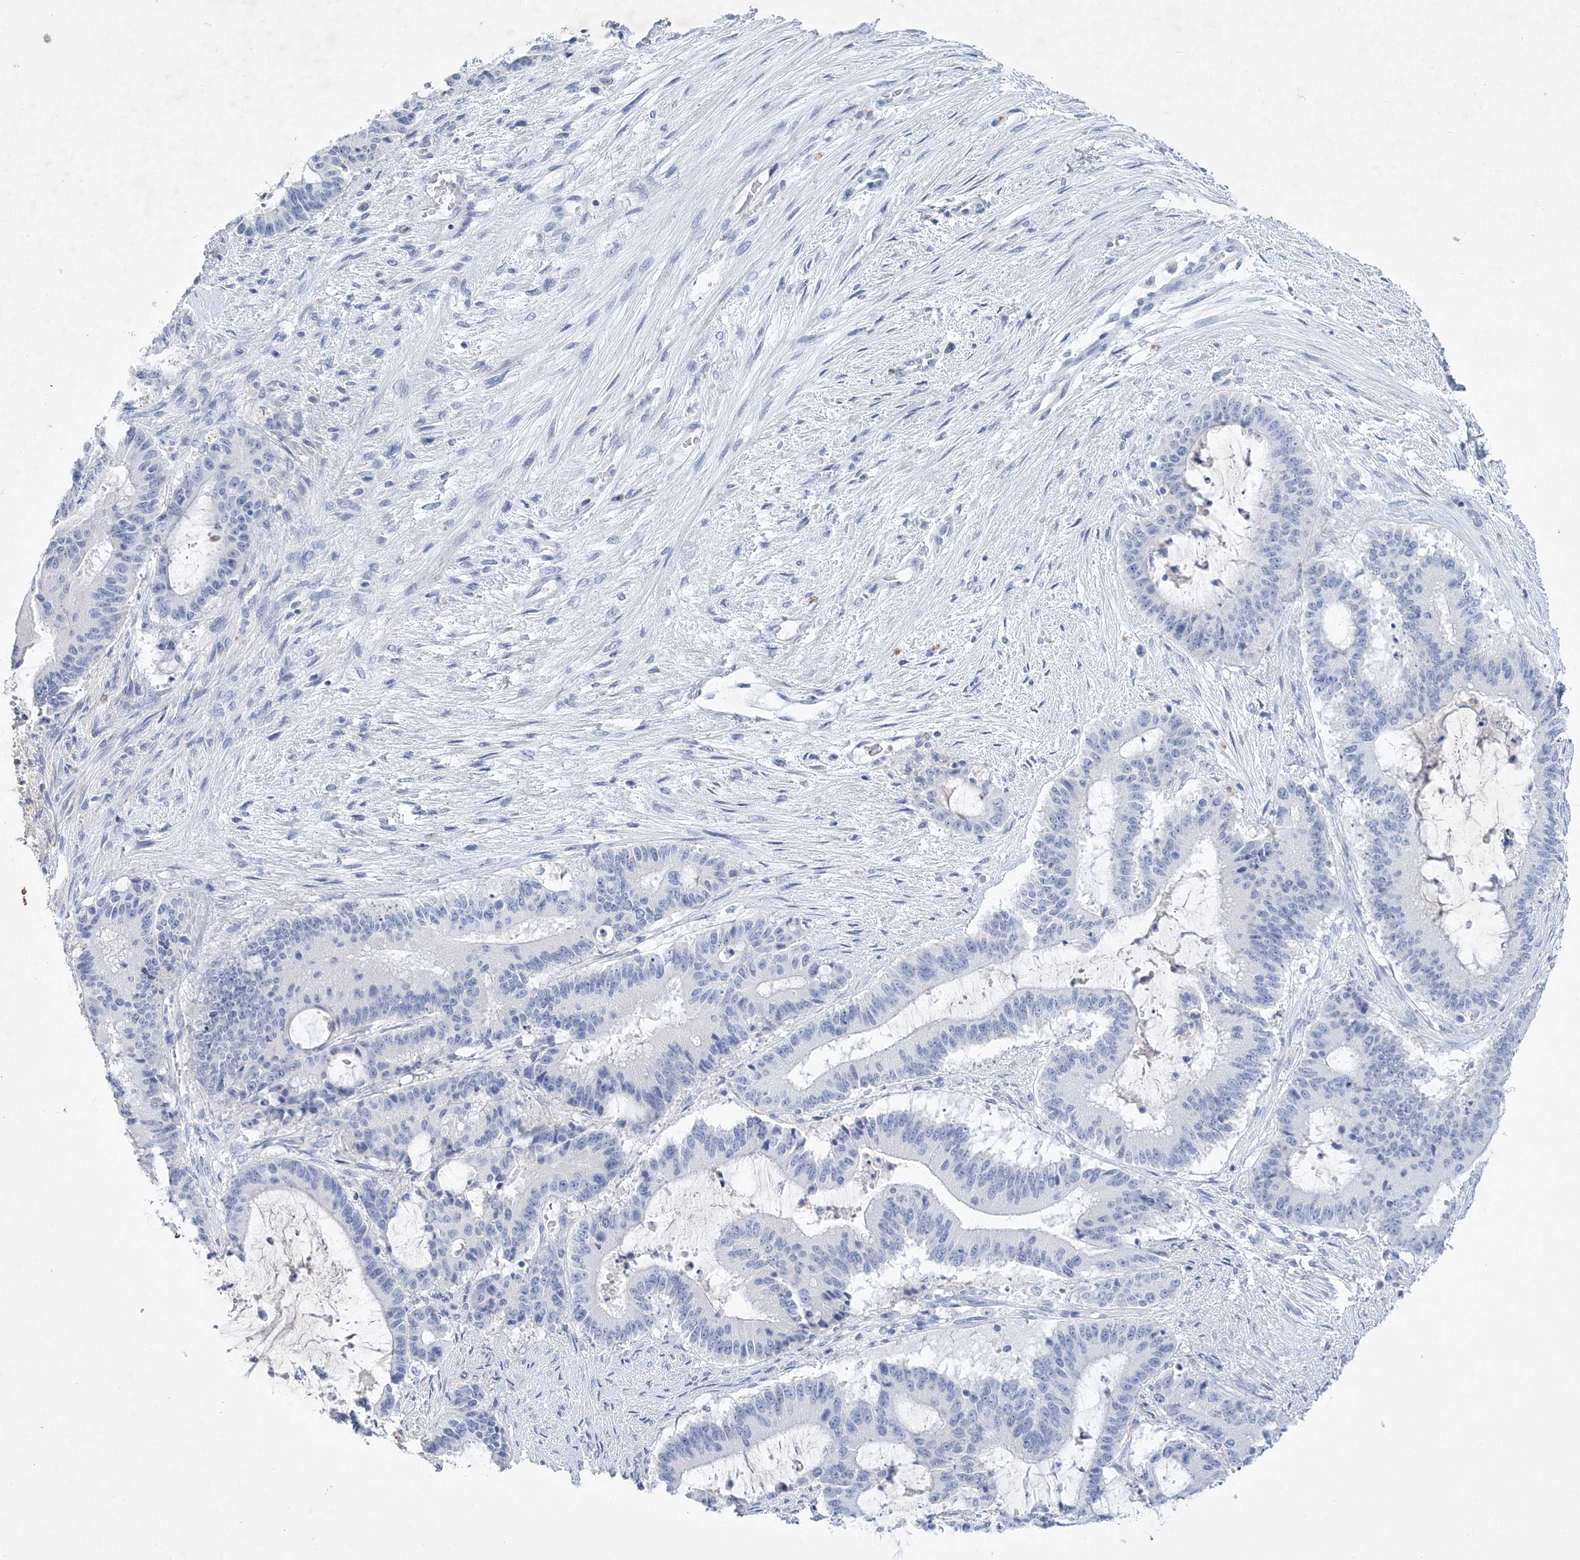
{"staining": {"intensity": "negative", "quantity": "none", "location": "none"}, "tissue": "liver cancer", "cell_type": "Tumor cells", "image_type": "cancer", "snomed": [{"axis": "morphology", "description": "Normal tissue, NOS"}, {"axis": "morphology", "description": "Cholangiocarcinoma"}, {"axis": "topography", "description": "Liver"}, {"axis": "topography", "description": "Peripheral nerve tissue"}], "caption": "IHC photomicrograph of human liver cholangiocarcinoma stained for a protein (brown), which reveals no expression in tumor cells.", "gene": "COPS8", "patient": {"sex": "female", "age": 73}}